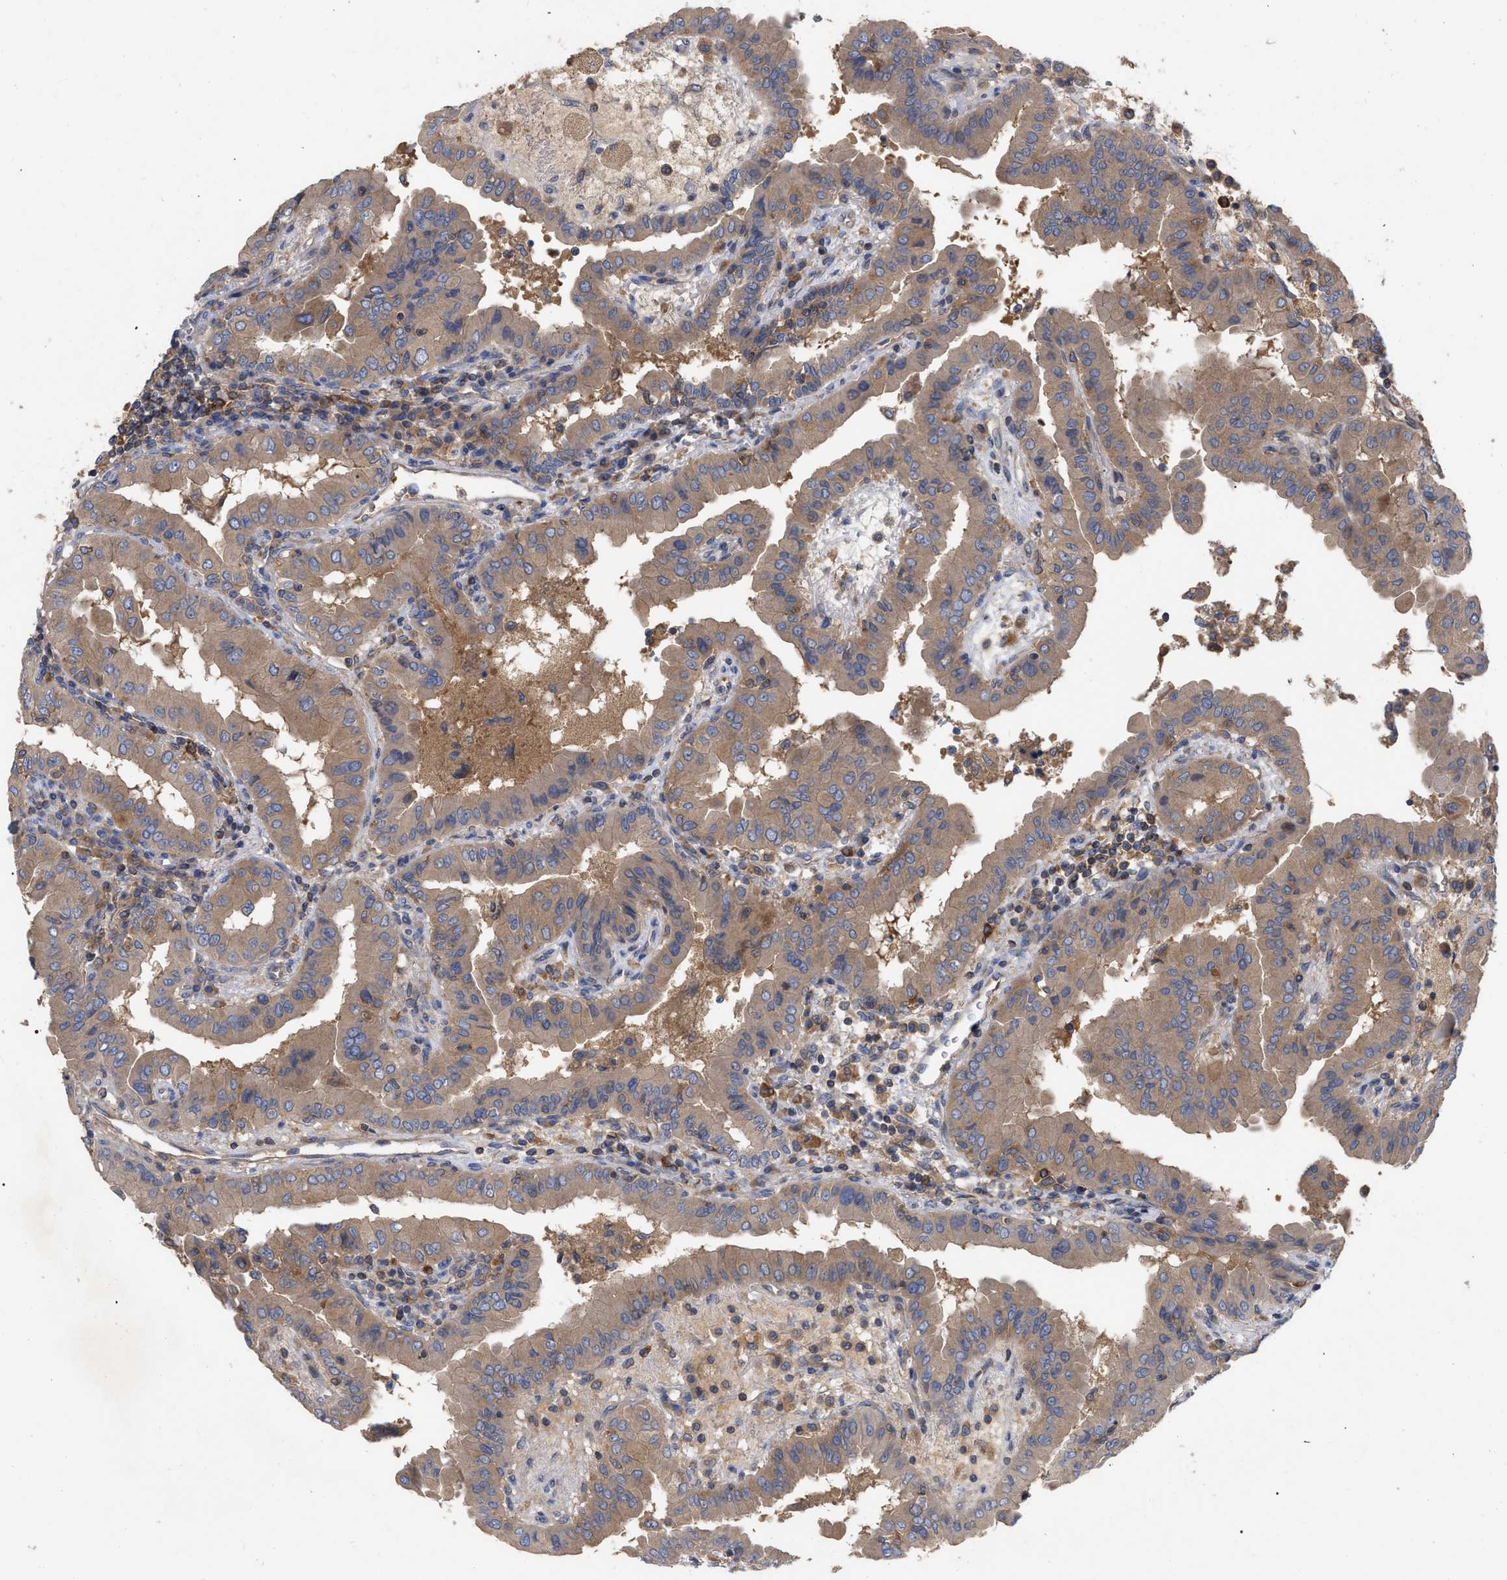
{"staining": {"intensity": "moderate", "quantity": ">75%", "location": "cytoplasmic/membranous"}, "tissue": "thyroid cancer", "cell_type": "Tumor cells", "image_type": "cancer", "snomed": [{"axis": "morphology", "description": "Papillary adenocarcinoma, NOS"}, {"axis": "topography", "description": "Thyroid gland"}], "caption": "A medium amount of moderate cytoplasmic/membranous positivity is seen in approximately >75% of tumor cells in papillary adenocarcinoma (thyroid) tissue. The protein is shown in brown color, while the nuclei are stained blue.", "gene": "RAP1GDS1", "patient": {"sex": "male", "age": 33}}